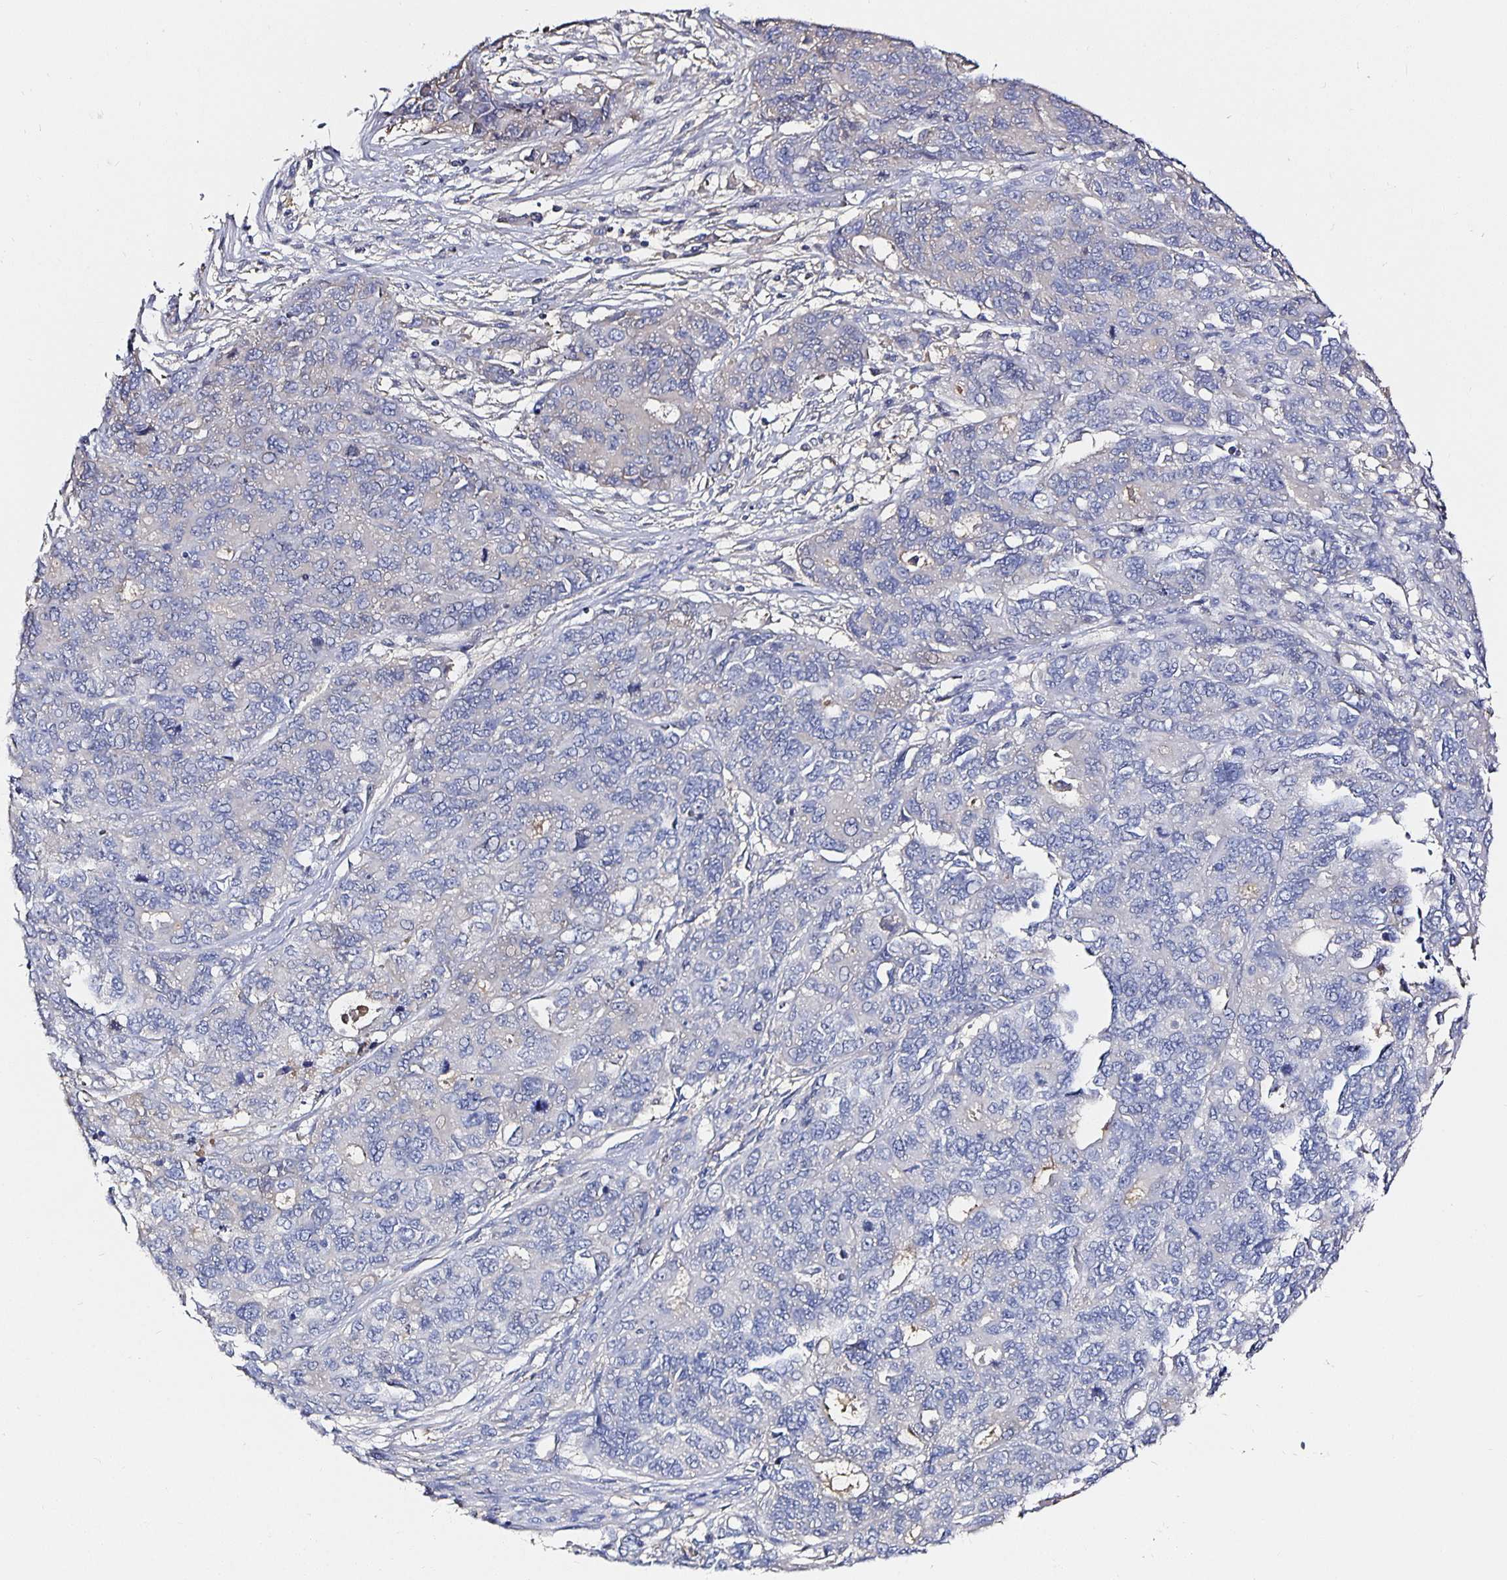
{"staining": {"intensity": "negative", "quantity": "none", "location": "none"}, "tissue": "endometrial cancer", "cell_type": "Tumor cells", "image_type": "cancer", "snomed": [{"axis": "morphology", "description": "Adenocarcinoma, NOS"}, {"axis": "topography", "description": "Uterus"}], "caption": "IHC histopathology image of endometrial cancer stained for a protein (brown), which shows no staining in tumor cells.", "gene": "TTR", "patient": {"sex": "female", "age": 79}}